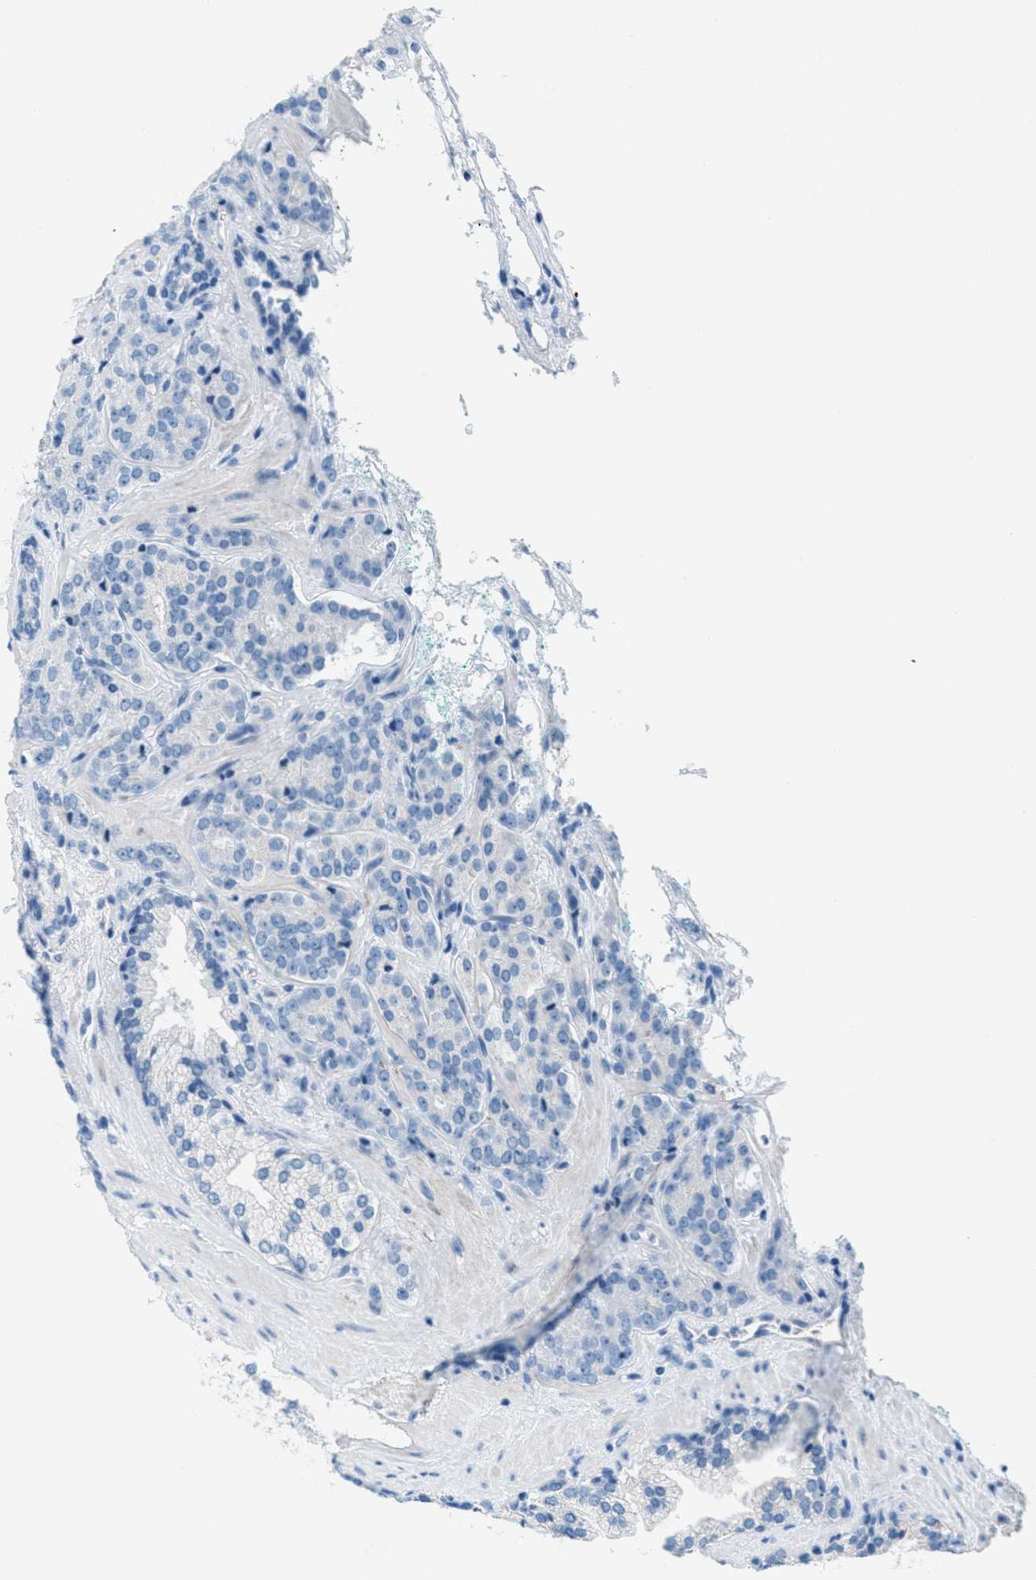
{"staining": {"intensity": "negative", "quantity": "none", "location": "none"}, "tissue": "prostate cancer", "cell_type": "Tumor cells", "image_type": "cancer", "snomed": [{"axis": "morphology", "description": "Adenocarcinoma, High grade"}, {"axis": "topography", "description": "Prostate"}], "caption": "Prostate cancer was stained to show a protein in brown. There is no significant positivity in tumor cells.", "gene": "MGARP", "patient": {"sex": "male", "age": 71}}